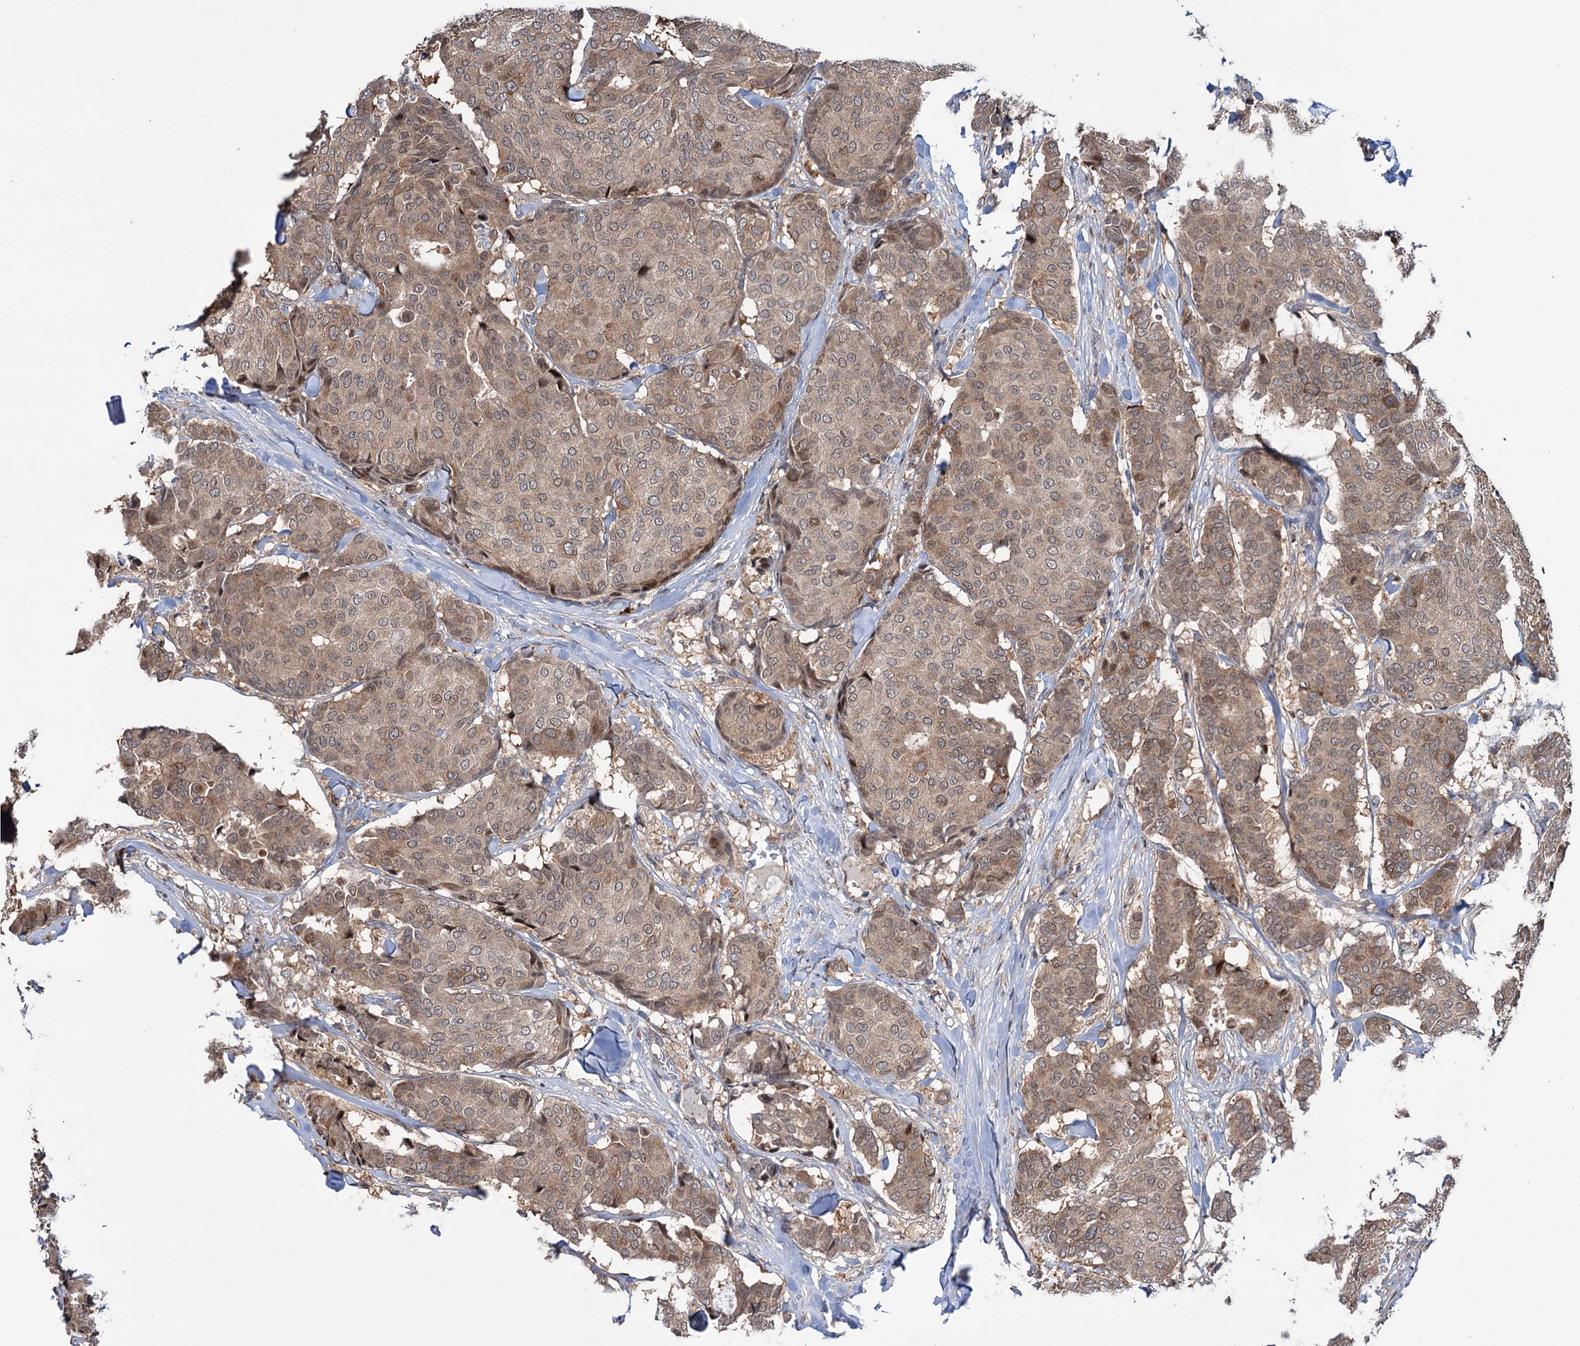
{"staining": {"intensity": "moderate", "quantity": ">75%", "location": "cytoplasmic/membranous"}, "tissue": "breast cancer", "cell_type": "Tumor cells", "image_type": "cancer", "snomed": [{"axis": "morphology", "description": "Duct carcinoma"}, {"axis": "topography", "description": "Breast"}], "caption": "Protein expression analysis of infiltrating ductal carcinoma (breast) reveals moderate cytoplasmic/membranous expression in about >75% of tumor cells.", "gene": "NCAPD2", "patient": {"sex": "female", "age": 75}}